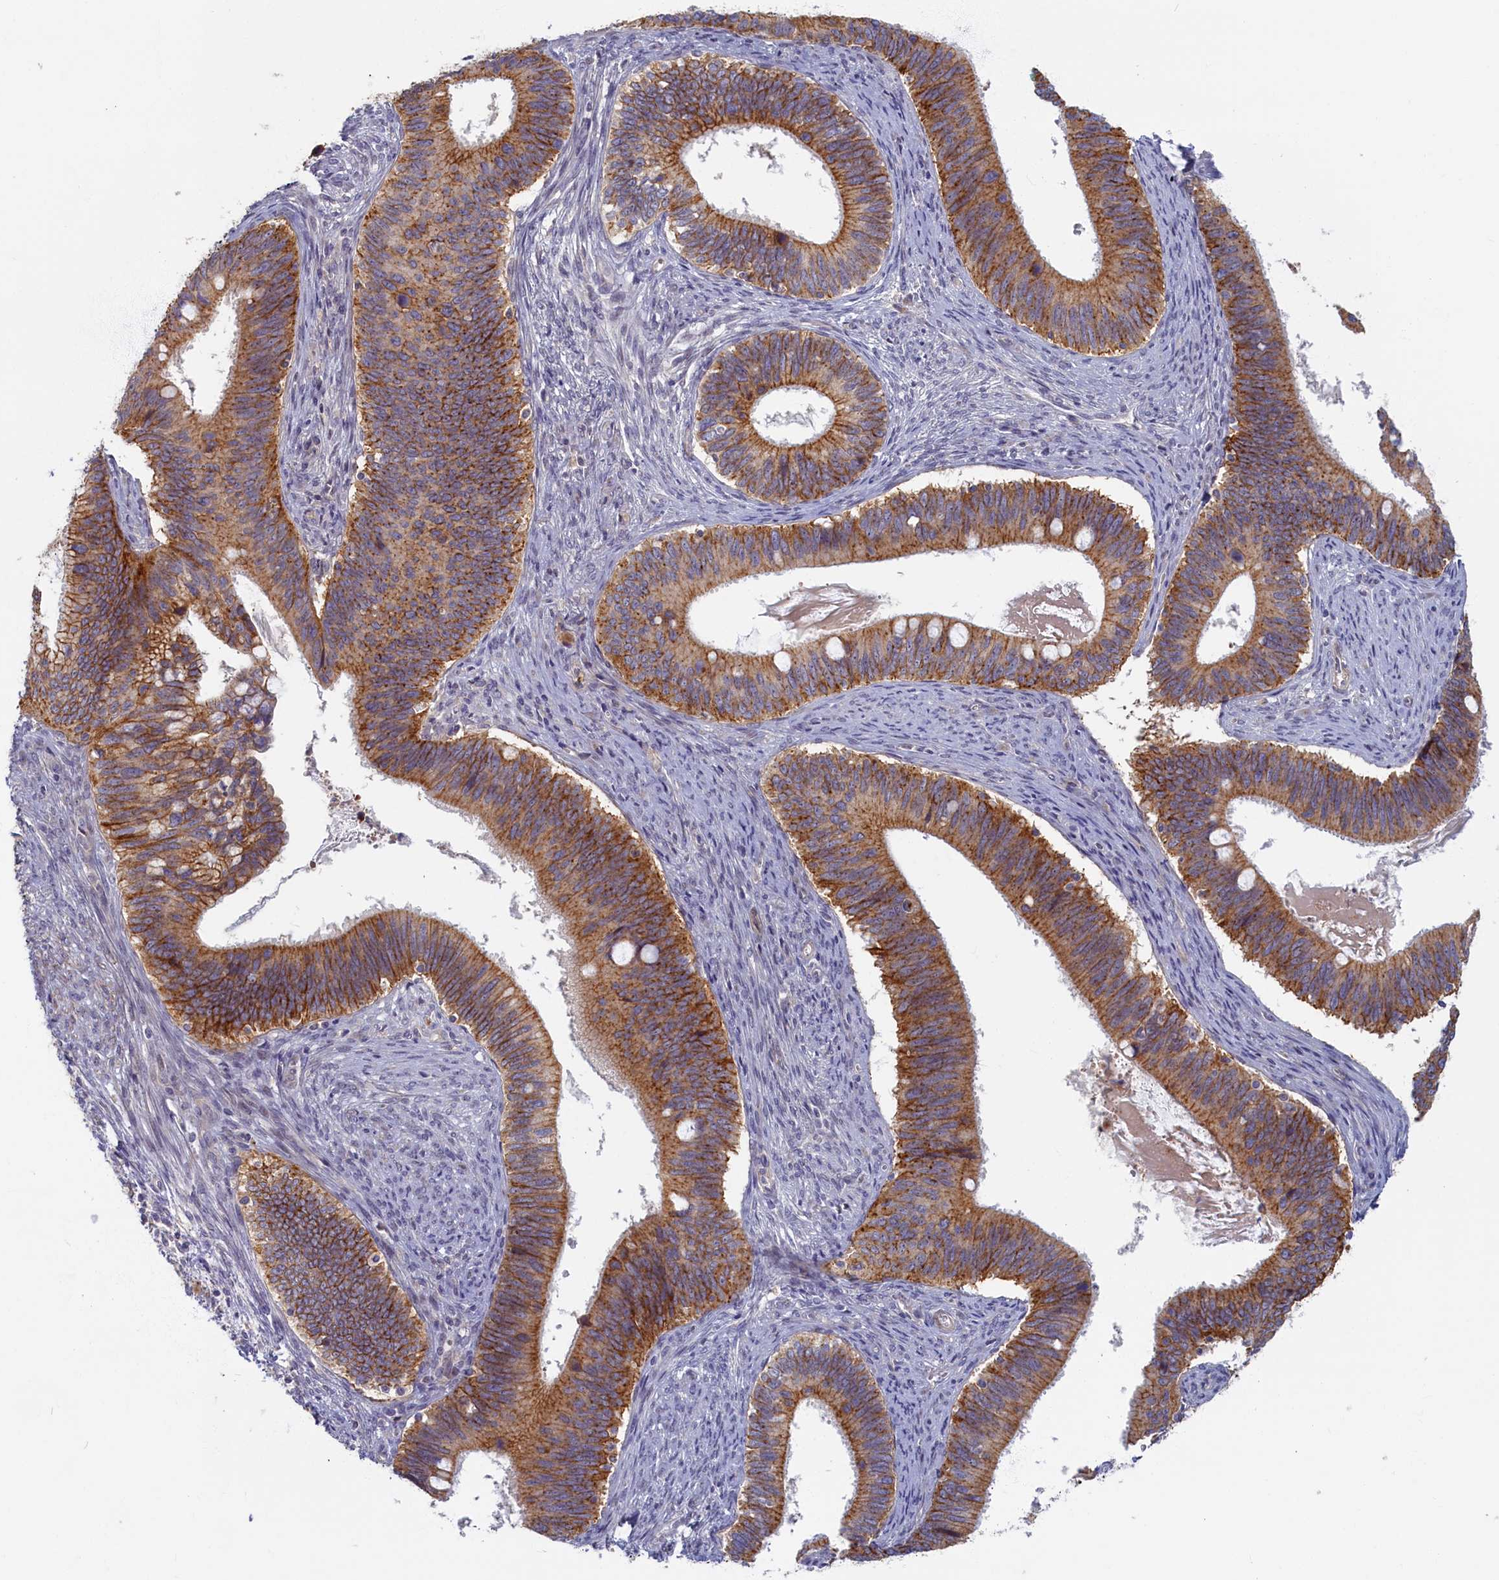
{"staining": {"intensity": "moderate", "quantity": ">75%", "location": "cytoplasmic/membranous"}, "tissue": "cervical cancer", "cell_type": "Tumor cells", "image_type": "cancer", "snomed": [{"axis": "morphology", "description": "Adenocarcinoma, NOS"}, {"axis": "topography", "description": "Cervix"}], "caption": "Cervical cancer (adenocarcinoma) was stained to show a protein in brown. There is medium levels of moderate cytoplasmic/membranous positivity in approximately >75% of tumor cells. The staining was performed using DAB (3,3'-diaminobenzidine) to visualize the protein expression in brown, while the nuclei were stained in blue with hematoxylin (Magnification: 20x).", "gene": "TRPM4", "patient": {"sex": "female", "age": 42}}